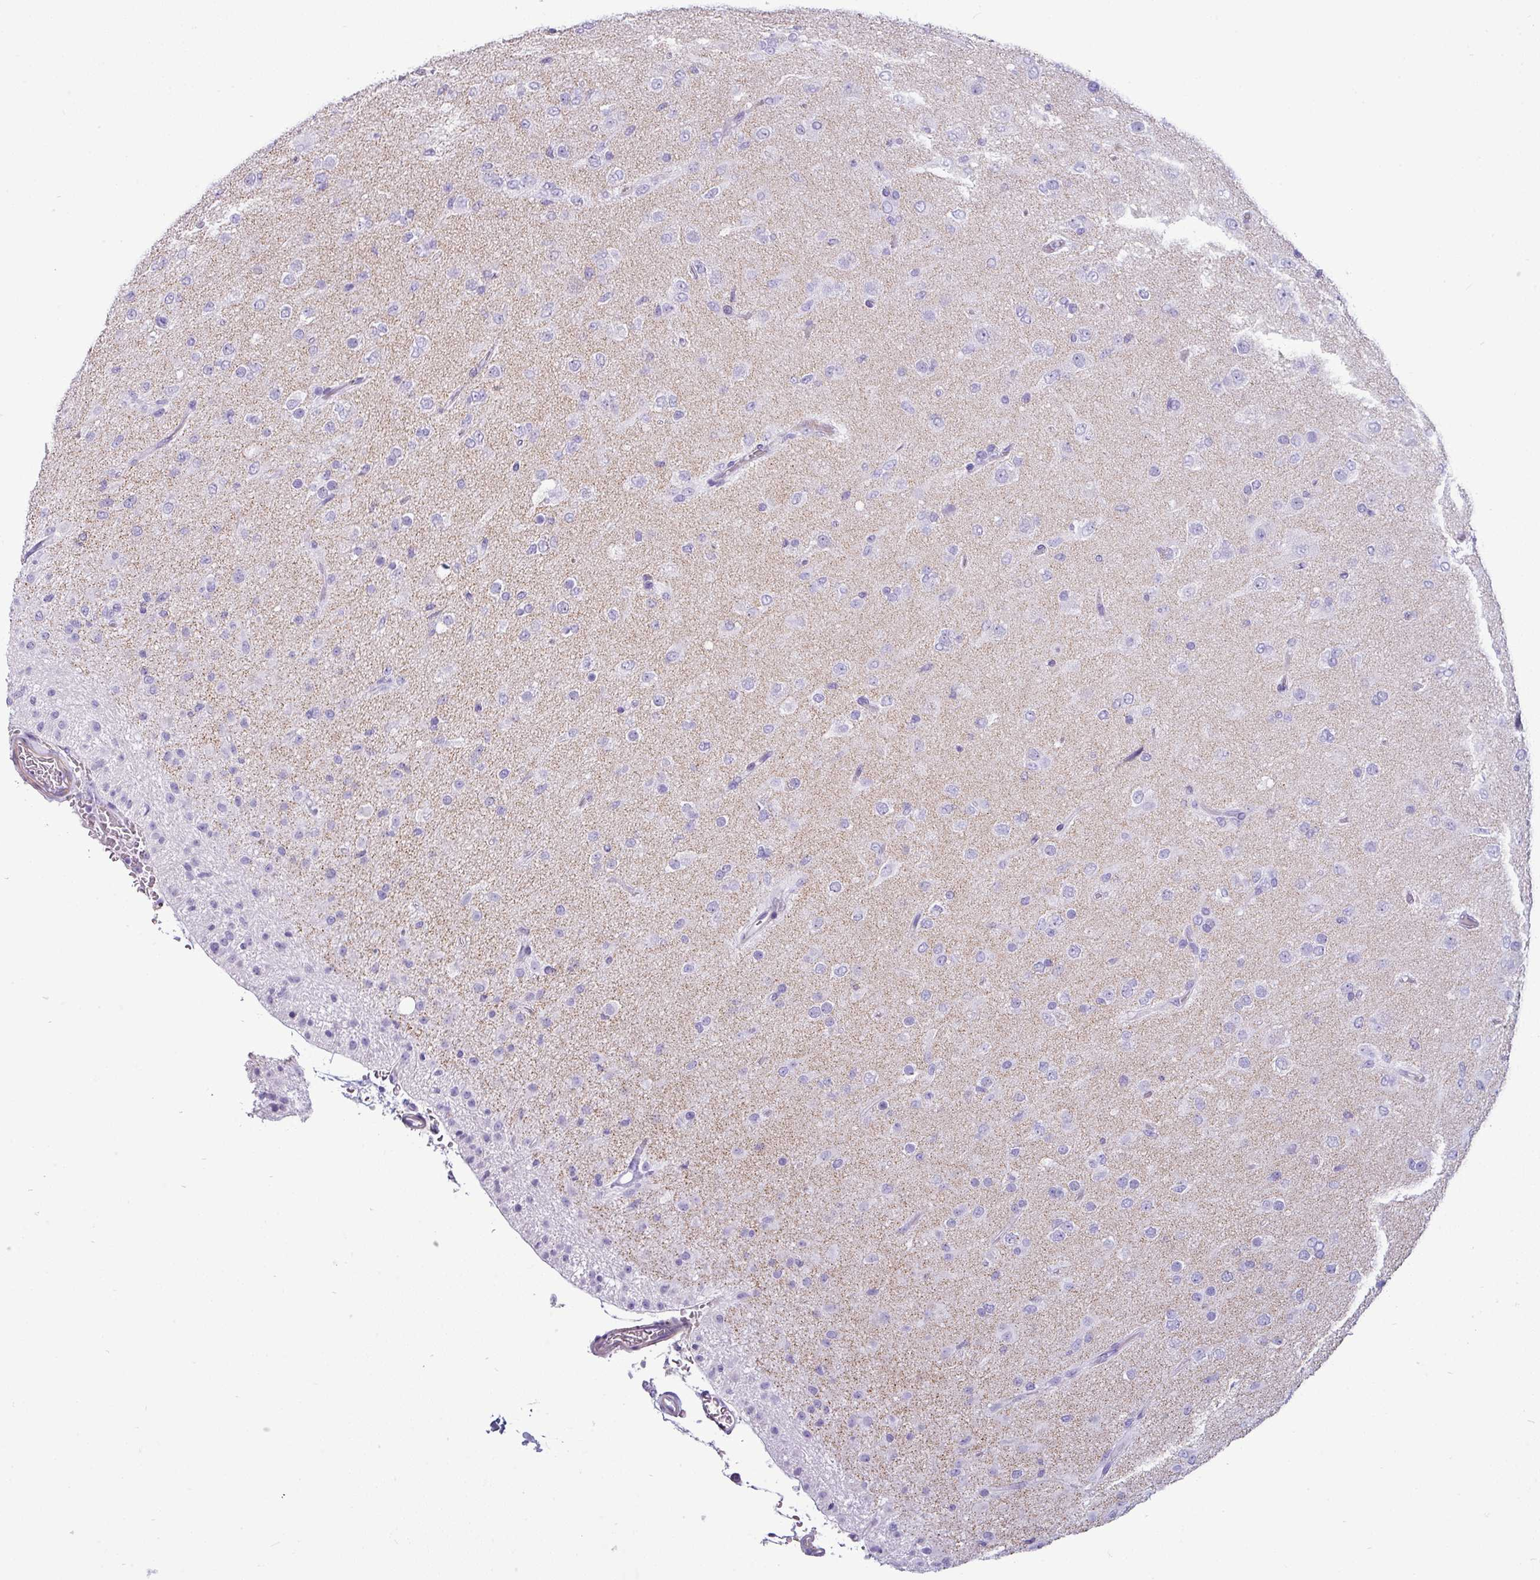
{"staining": {"intensity": "negative", "quantity": "none", "location": "none"}, "tissue": "glioma", "cell_type": "Tumor cells", "image_type": "cancer", "snomed": [{"axis": "morphology", "description": "Glioma, malignant, Low grade"}, {"axis": "topography", "description": "Brain"}], "caption": "This image is of malignant glioma (low-grade) stained with immunohistochemistry (IHC) to label a protein in brown with the nuclei are counter-stained blue. There is no positivity in tumor cells. The staining was performed using DAB (3,3'-diaminobenzidine) to visualize the protein expression in brown, while the nuclei were stained in blue with hematoxylin (Magnification: 20x).", "gene": "VCX2", "patient": {"sex": "male", "age": 65}}